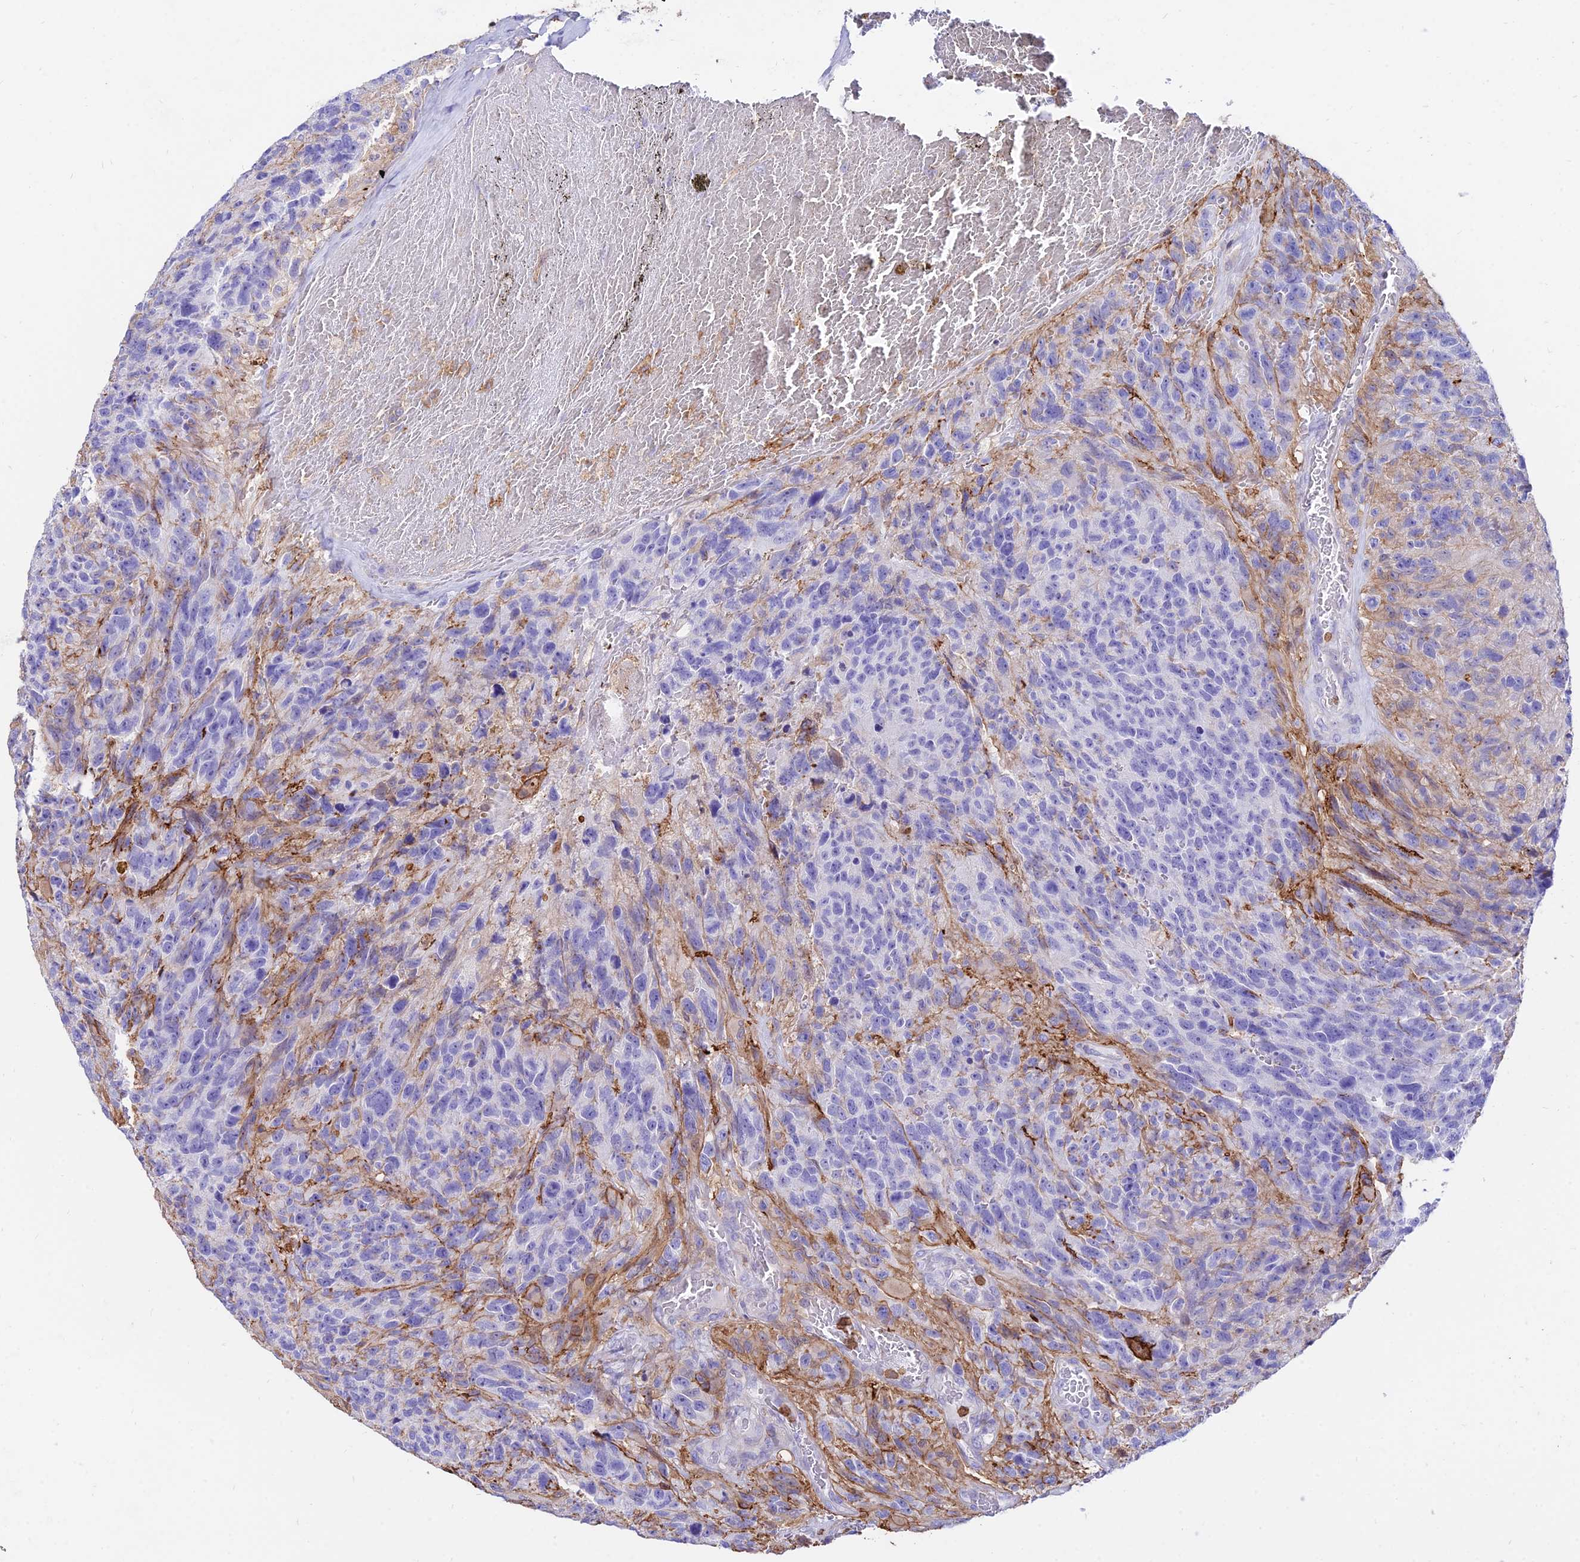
{"staining": {"intensity": "negative", "quantity": "none", "location": "none"}, "tissue": "glioma", "cell_type": "Tumor cells", "image_type": "cancer", "snomed": [{"axis": "morphology", "description": "Glioma, malignant, High grade"}, {"axis": "topography", "description": "Brain"}], "caption": "Immunohistochemistry of human high-grade glioma (malignant) shows no positivity in tumor cells.", "gene": "SREK1IP1", "patient": {"sex": "male", "age": 69}}